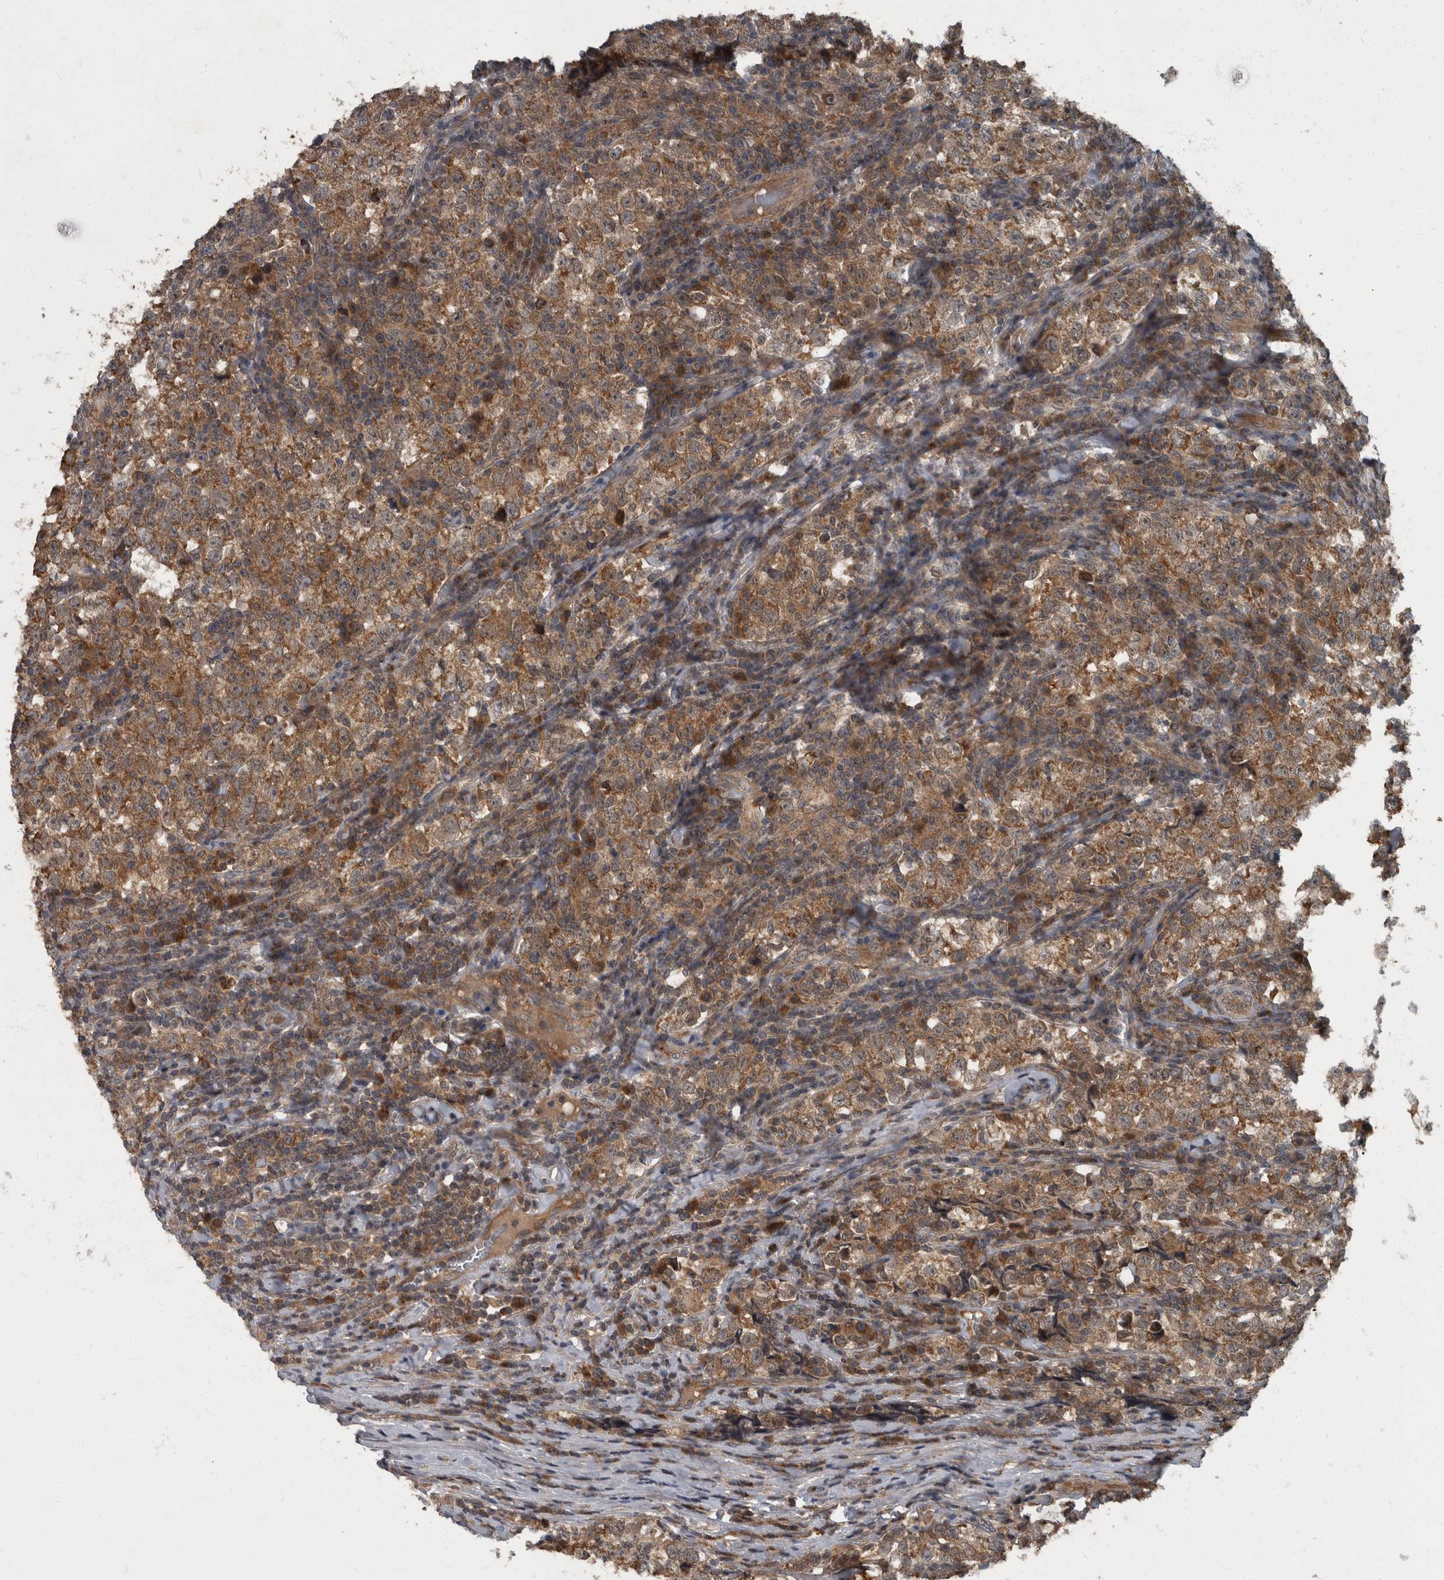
{"staining": {"intensity": "strong", "quantity": ">75%", "location": "cytoplasmic/membranous"}, "tissue": "testis cancer", "cell_type": "Tumor cells", "image_type": "cancer", "snomed": [{"axis": "morphology", "description": "Normal tissue, NOS"}, {"axis": "morphology", "description": "Seminoma, NOS"}, {"axis": "topography", "description": "Testis"}], "caption": "Protein analysis of testis cancer (seminoma) tissue exhibits strong cytoplasmic/membranous positivity in about >75% of tumor cells.", "gene": "RABGGTB", "patient": {"sex": "male", "age": 43}}